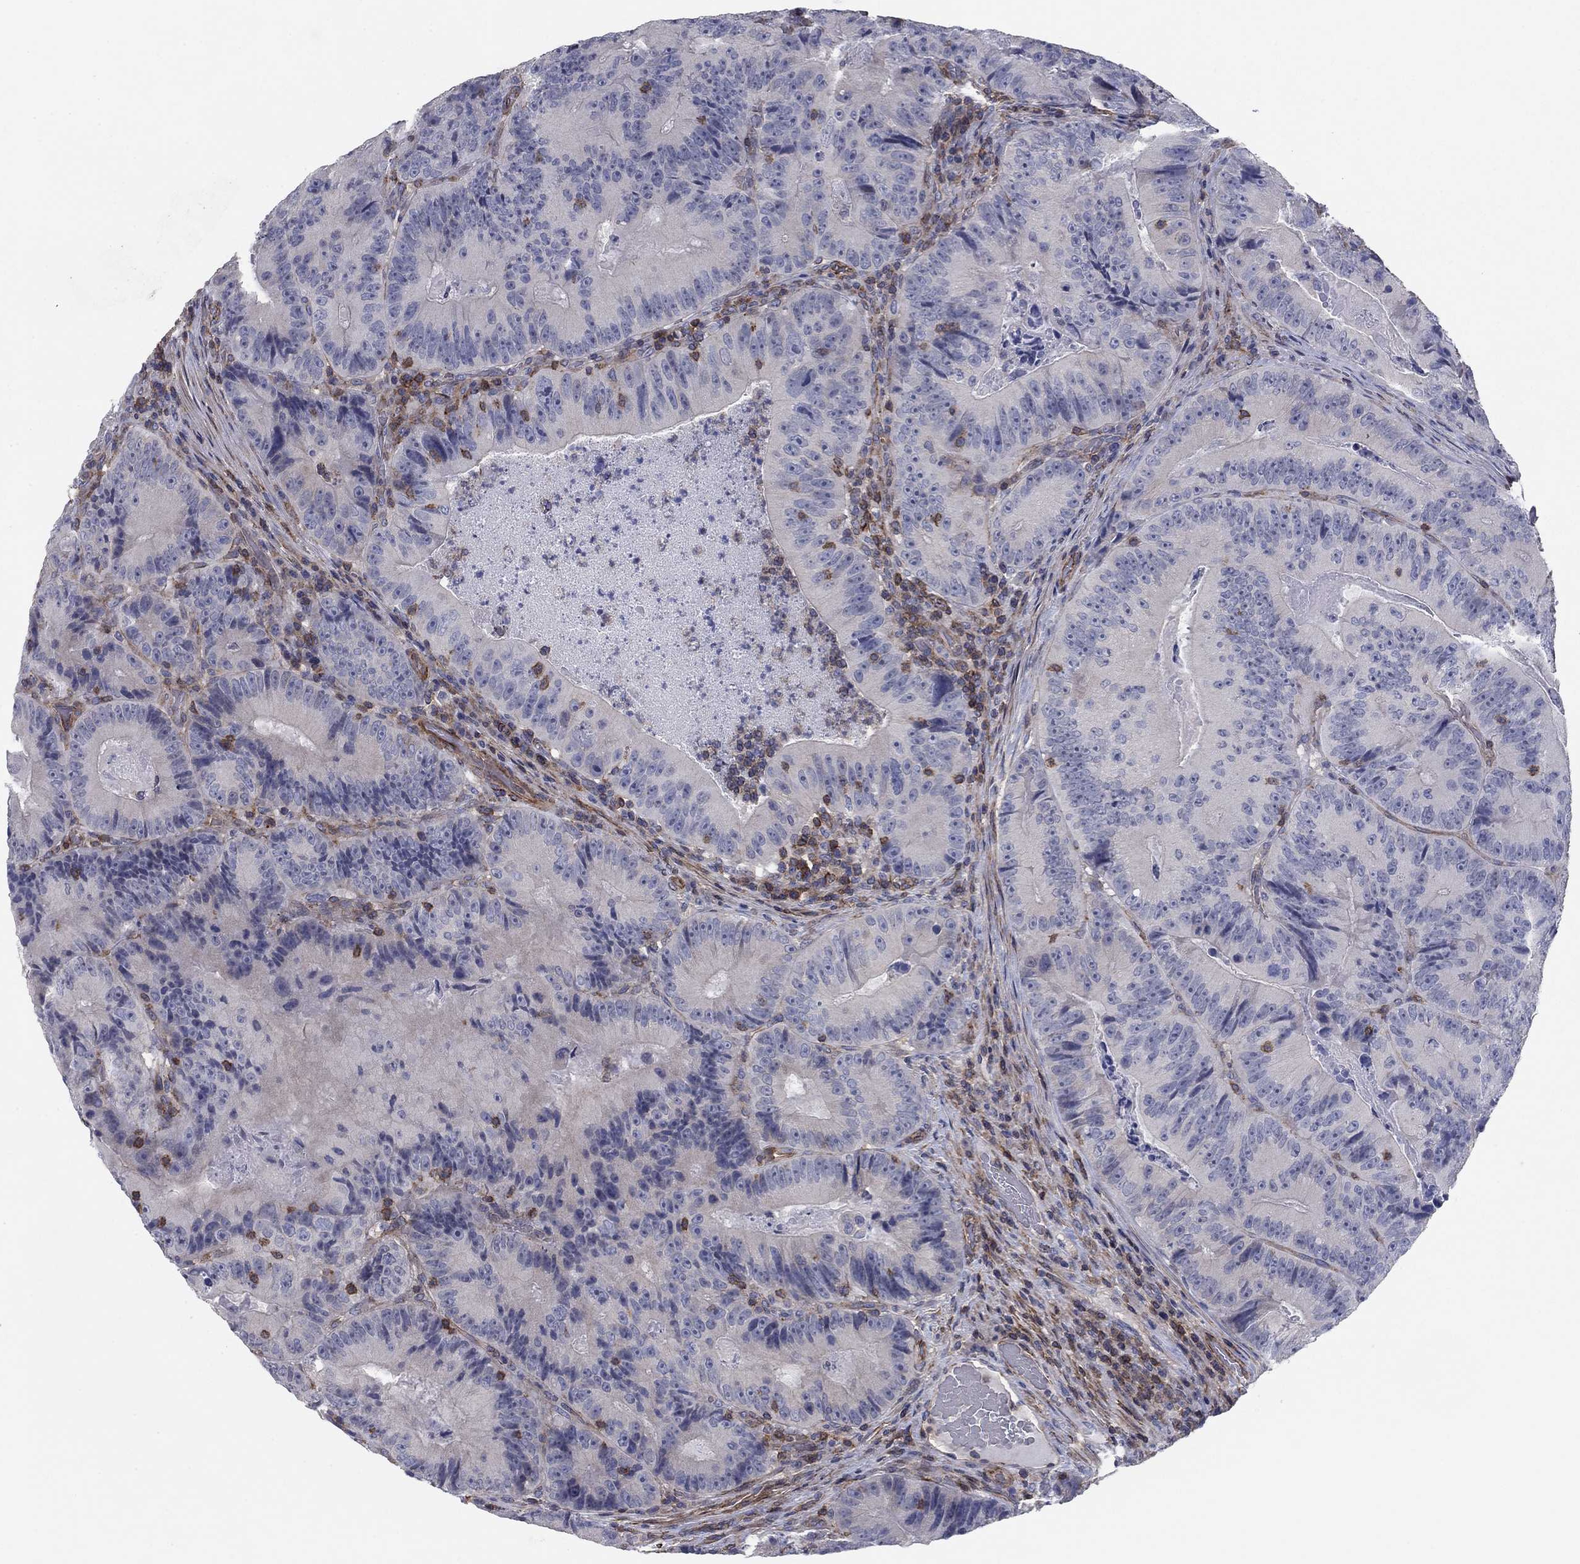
{"staining": {"intensity": "negative", "quantity": "none", "location": "none"}, "tissue": "colorectal cancer", "cell_type": "Tumor cells", "image_type": "cancer", "snomed": [{"axis": "morphology", "description": "Adenocarcinoma, NOS"}, {"axis": "topography", "description": "Colon"}], "caption": "This is a micrograph of IHC staining of colorectal cancer (adenocarcinoma), which shows no positivity in tumor cells.", "gene": "PSD4", "patient": {"sex": "female", "age": 86}}